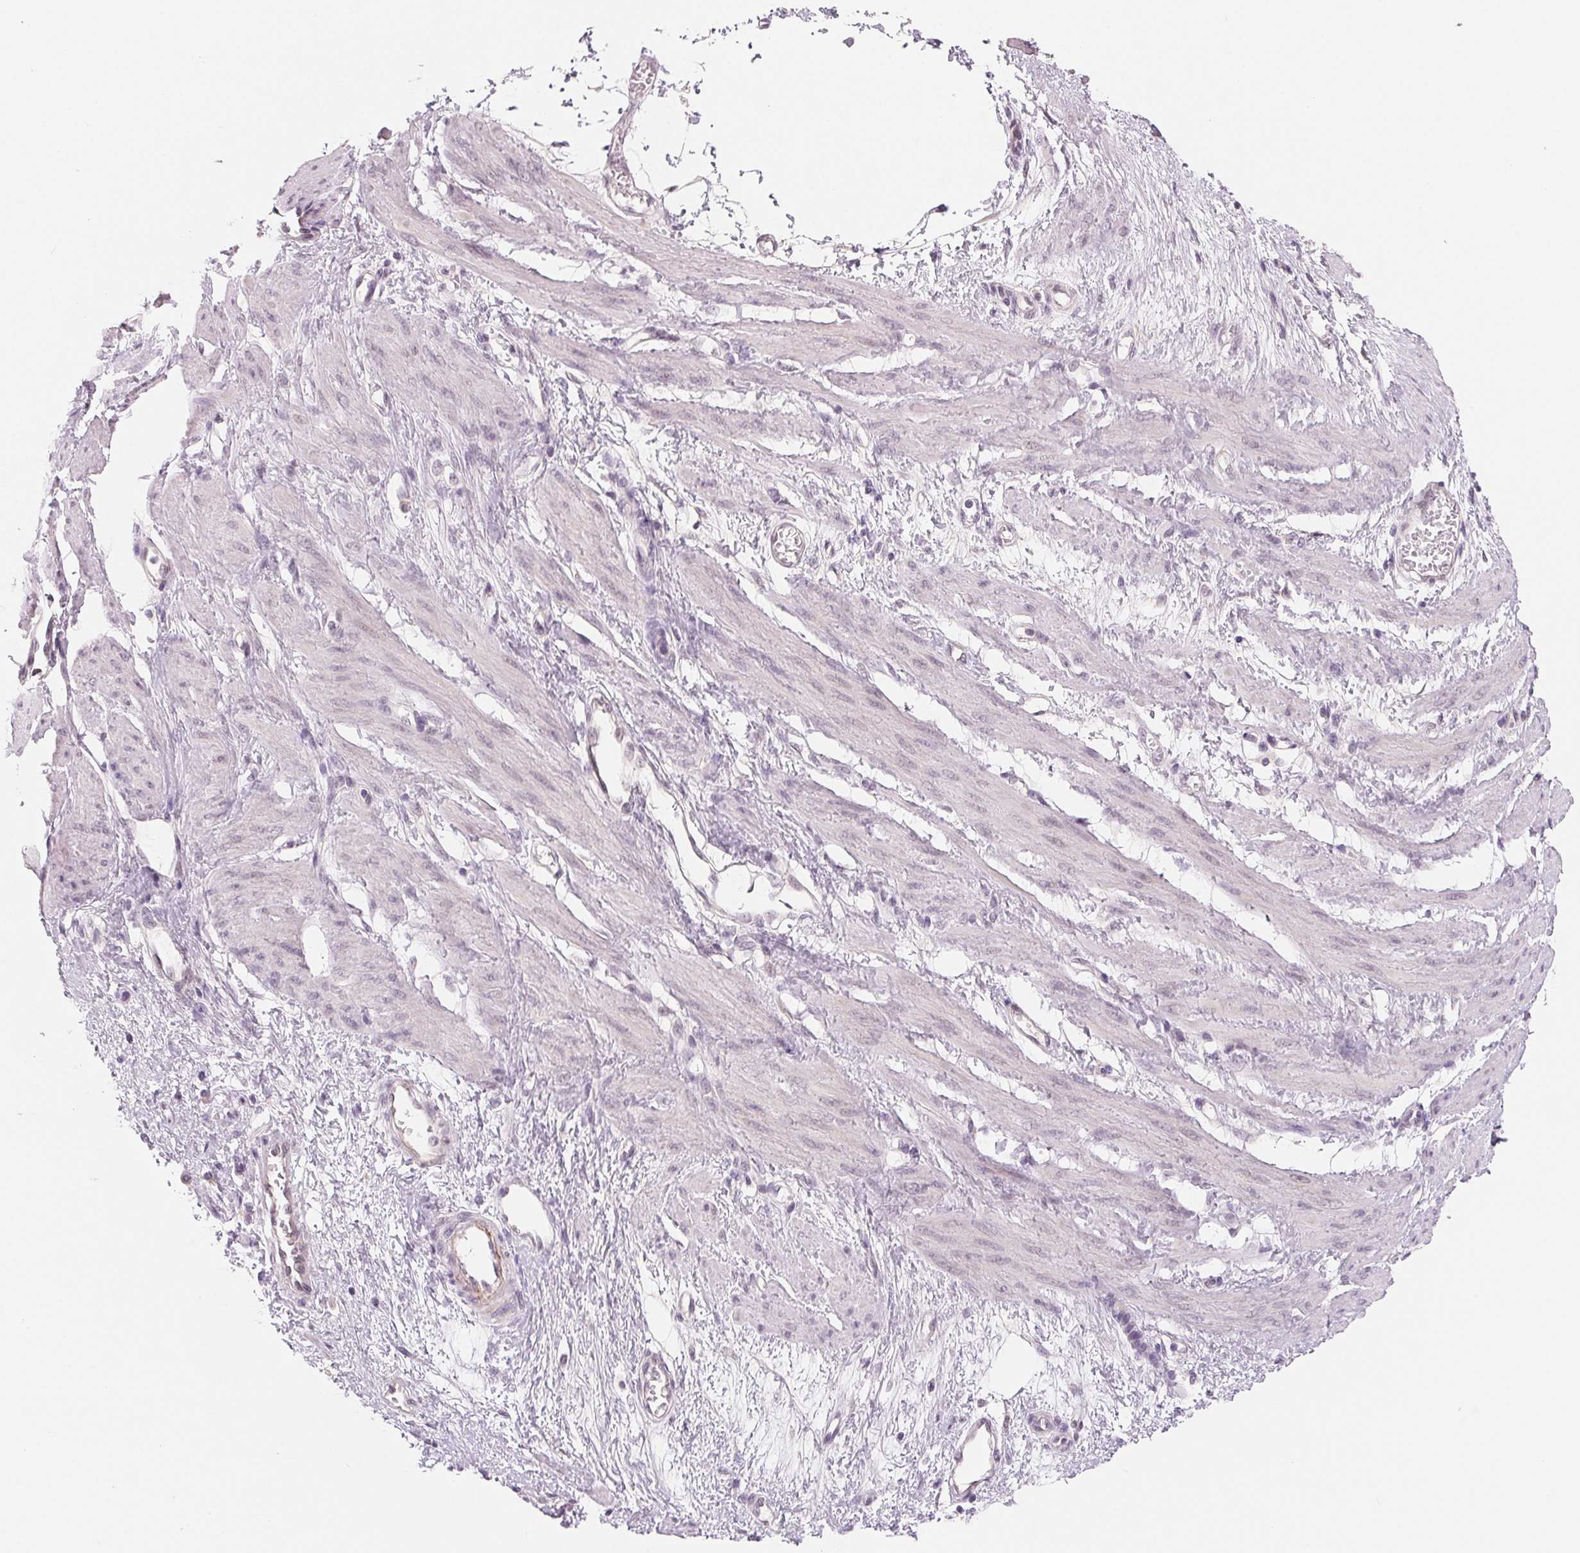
{"staining": {"intensity": "negative", "quantity": "none", "location": "none"}, "tissue": "smooth muscle", "cell_type": "Smooth muscle cells", "image_type": "normal", "snomed": [{"axis": "morphology", "description": "Normal tissue, NOS"}, {"axis": "topography", "description": "Smooth muscle"}, {"axis": "topography", "description": "Uterus"}], "caption": "The immunohistochemistry histopathology image has no significant expression in smooth muscle cells of smooth muscle.", "gene": "CFC1B", "patient": {"sex": "female", "age": 39}}